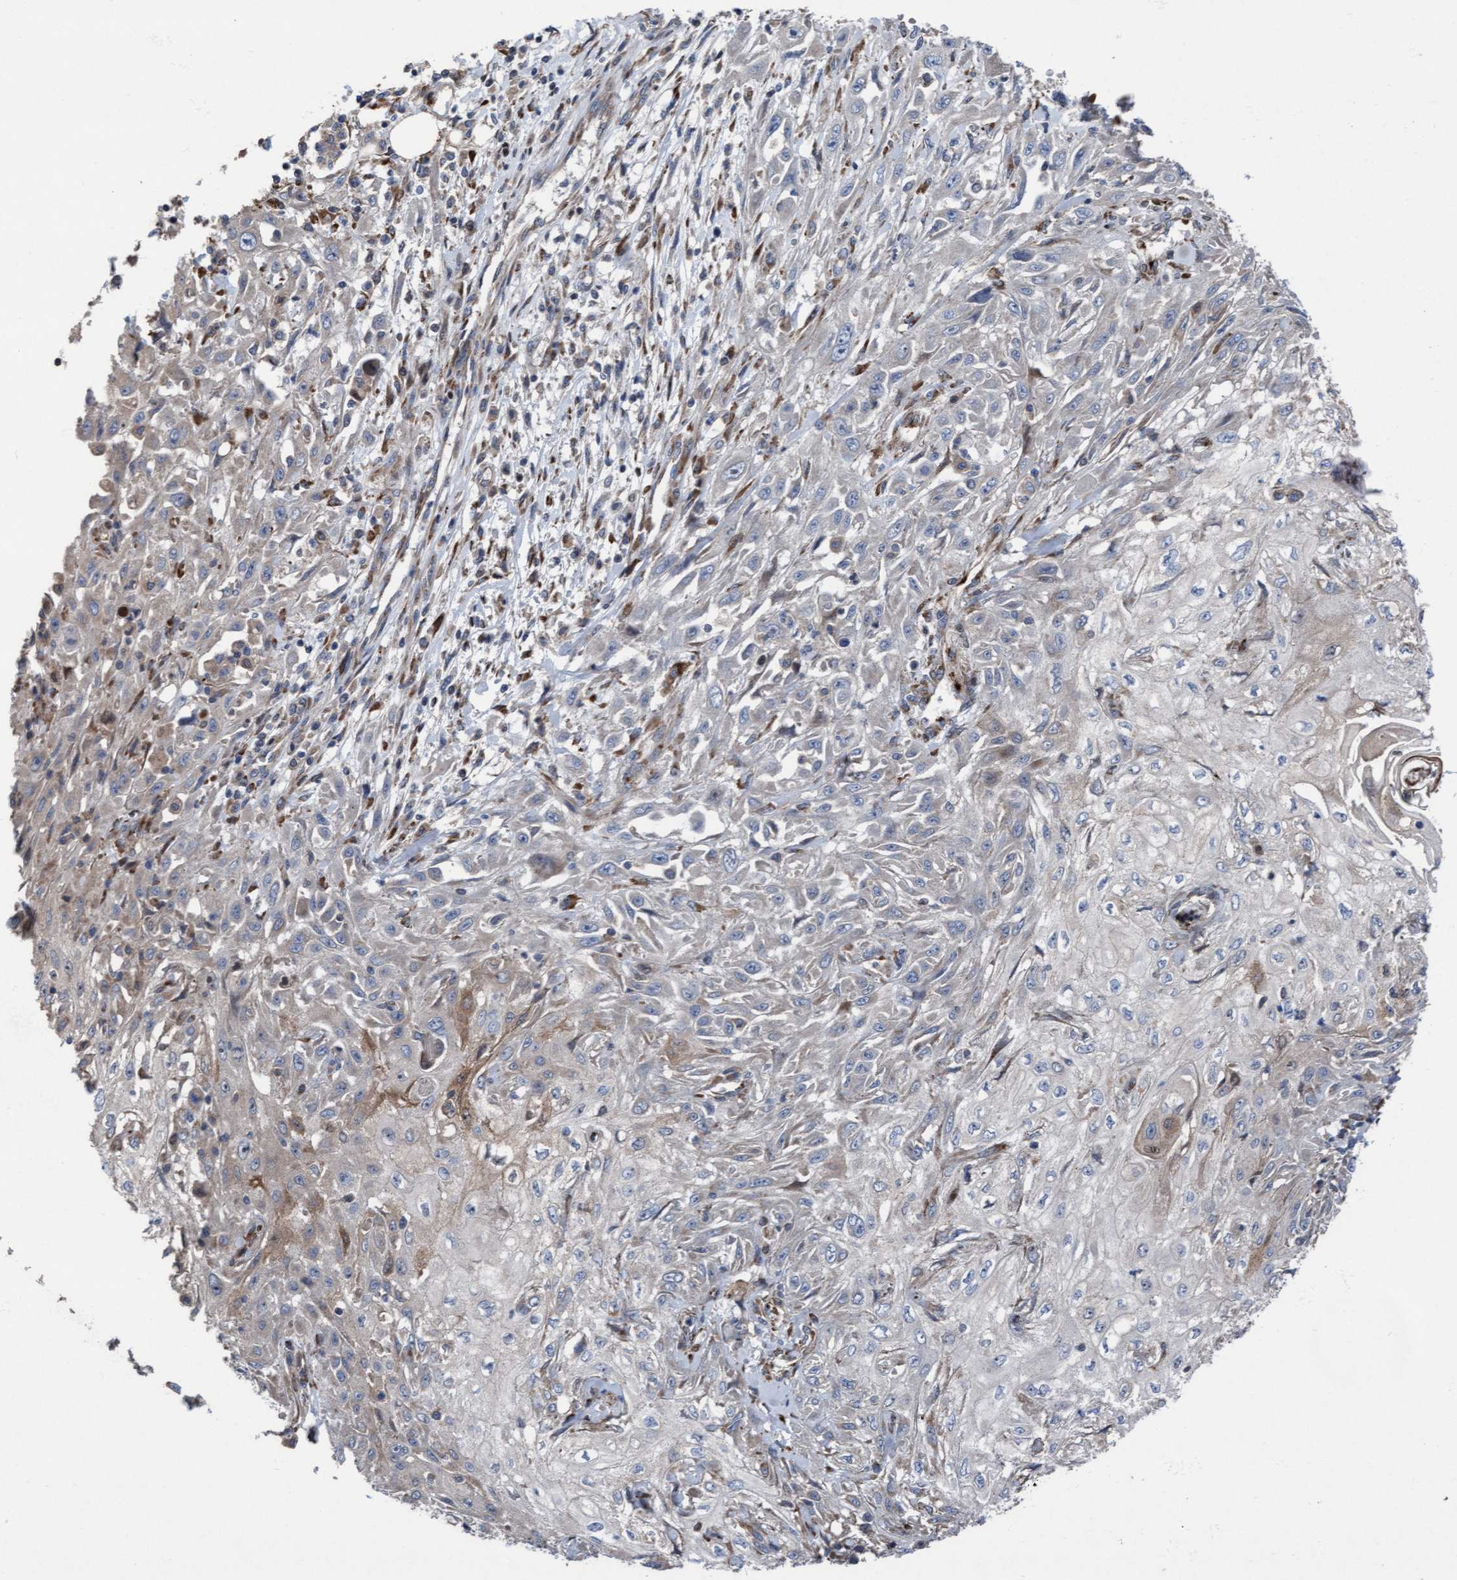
{"staining": {"intensity": "negative", "quantity": "none", "location": "none"}, "tissue": "skin cancer", "cell_type": "Tumor cells", "image_type": "cancer", "snomed": [{"axis": "morphology", "description": "Squamous cell carcinoma, NOS"}, {"axis": "morphology", "description": "Squamous cell carcinoma, metastatic, NOS"}, {"axis": "topography", "description": "Skin"}, {"axis": "topography", "description": "Lymph node"}], "caption": "Immunohistochemical staining of skin squamous cell carcinoma demonstrates no significant staining in tumor cells. Brightfield microscopy of immunohistochemistry (IHC) stained with DAB (3,3'-diaminobenzidine) (brown) and hematoxylin (blue), captured at high magnification.", "gene": "KLHL26", "patient": {"sex": "male", "age": 75}}